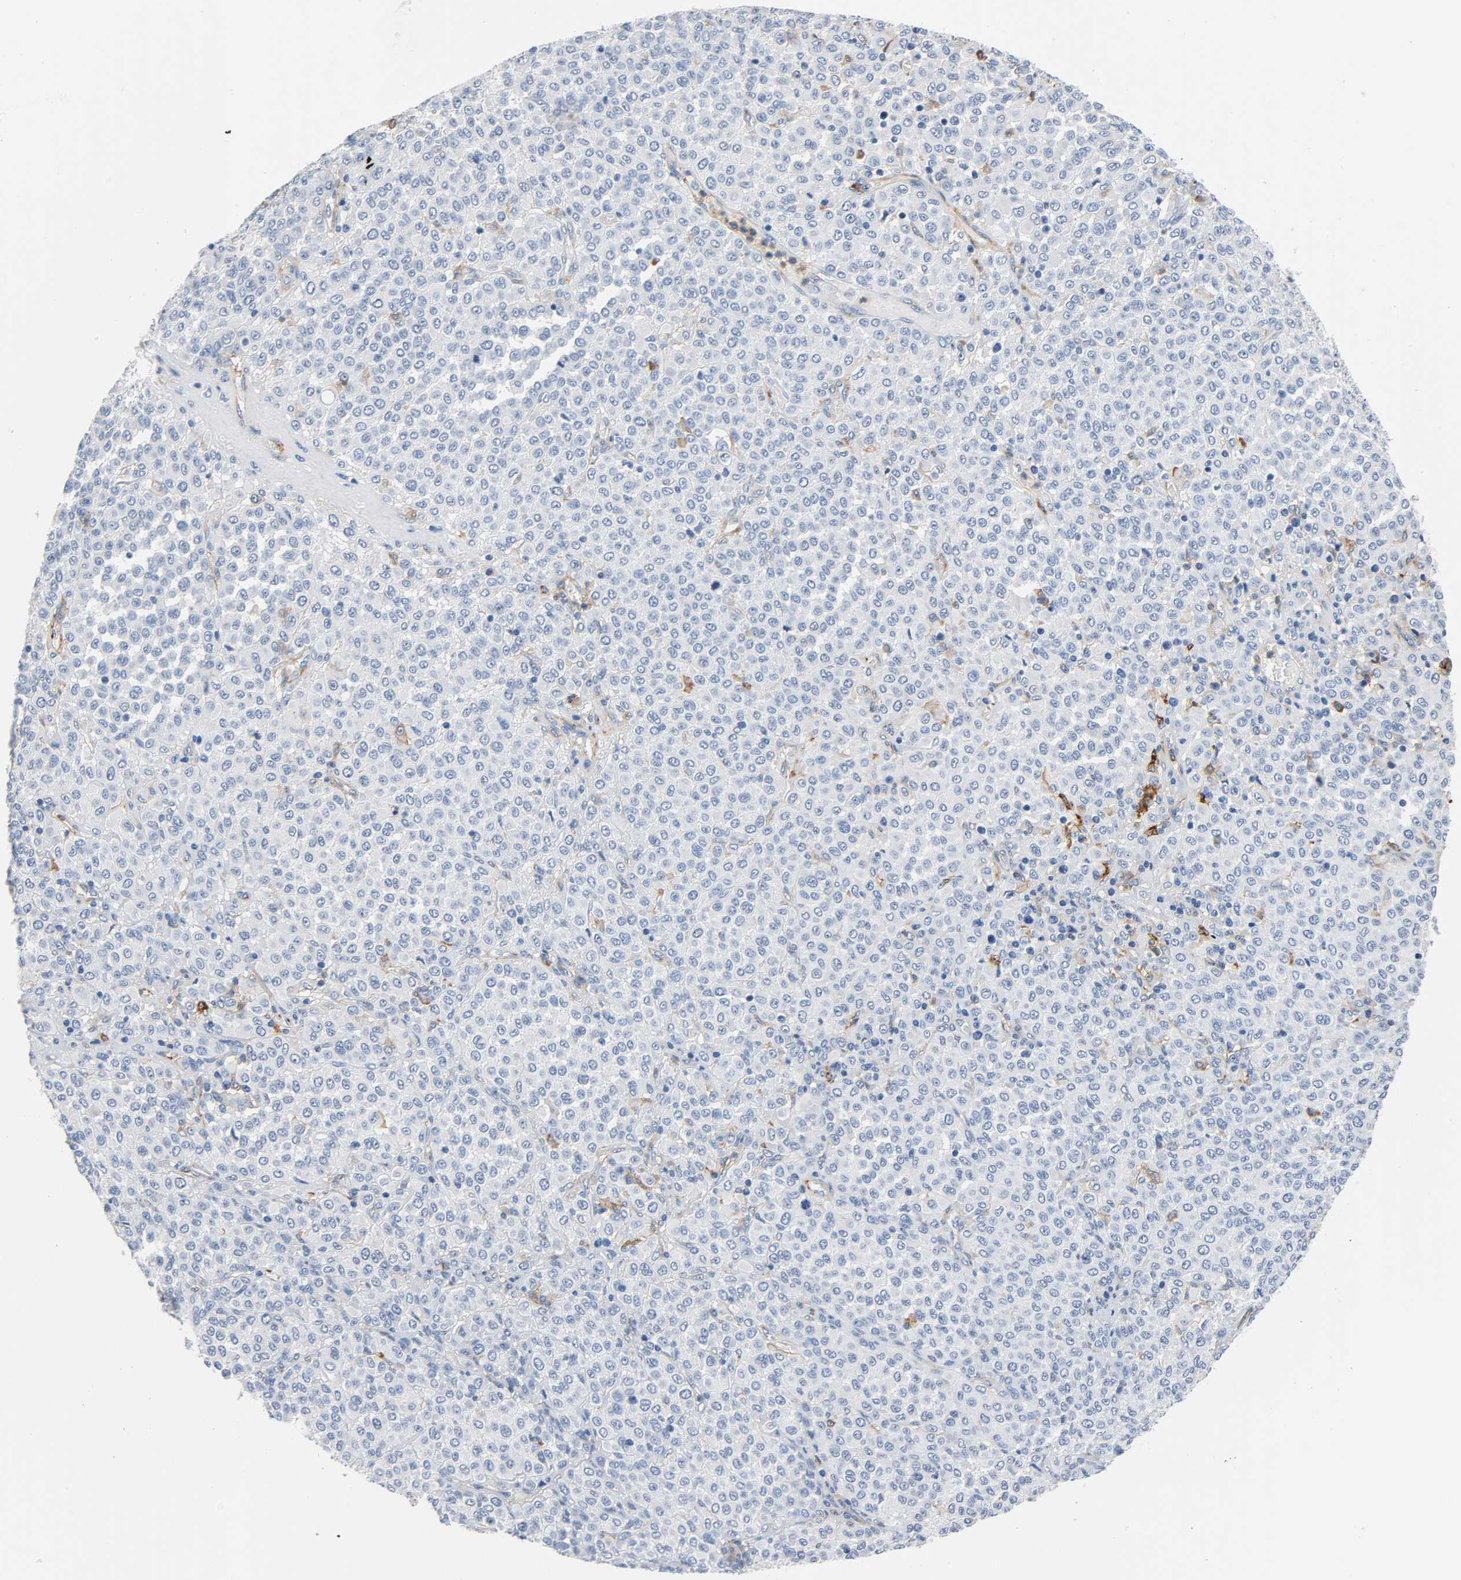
{"staining": {"intensity": "negative", "quantity": "none", "location": "none"}, "tissue": "melanoma", "cell_type": "Tumor cells", "image_type": "cancer", "snomed": [{"axis": "morphology", "description": "Malignant melanoma, Metastatic site"}, {"axis": "topography", "description": "Pancreas"}], "caption": "The micrograph displays no staining of tumor cells in melanoma.", "gene": "ANPEP", "patient": {"sex": "female", "age": 30}}